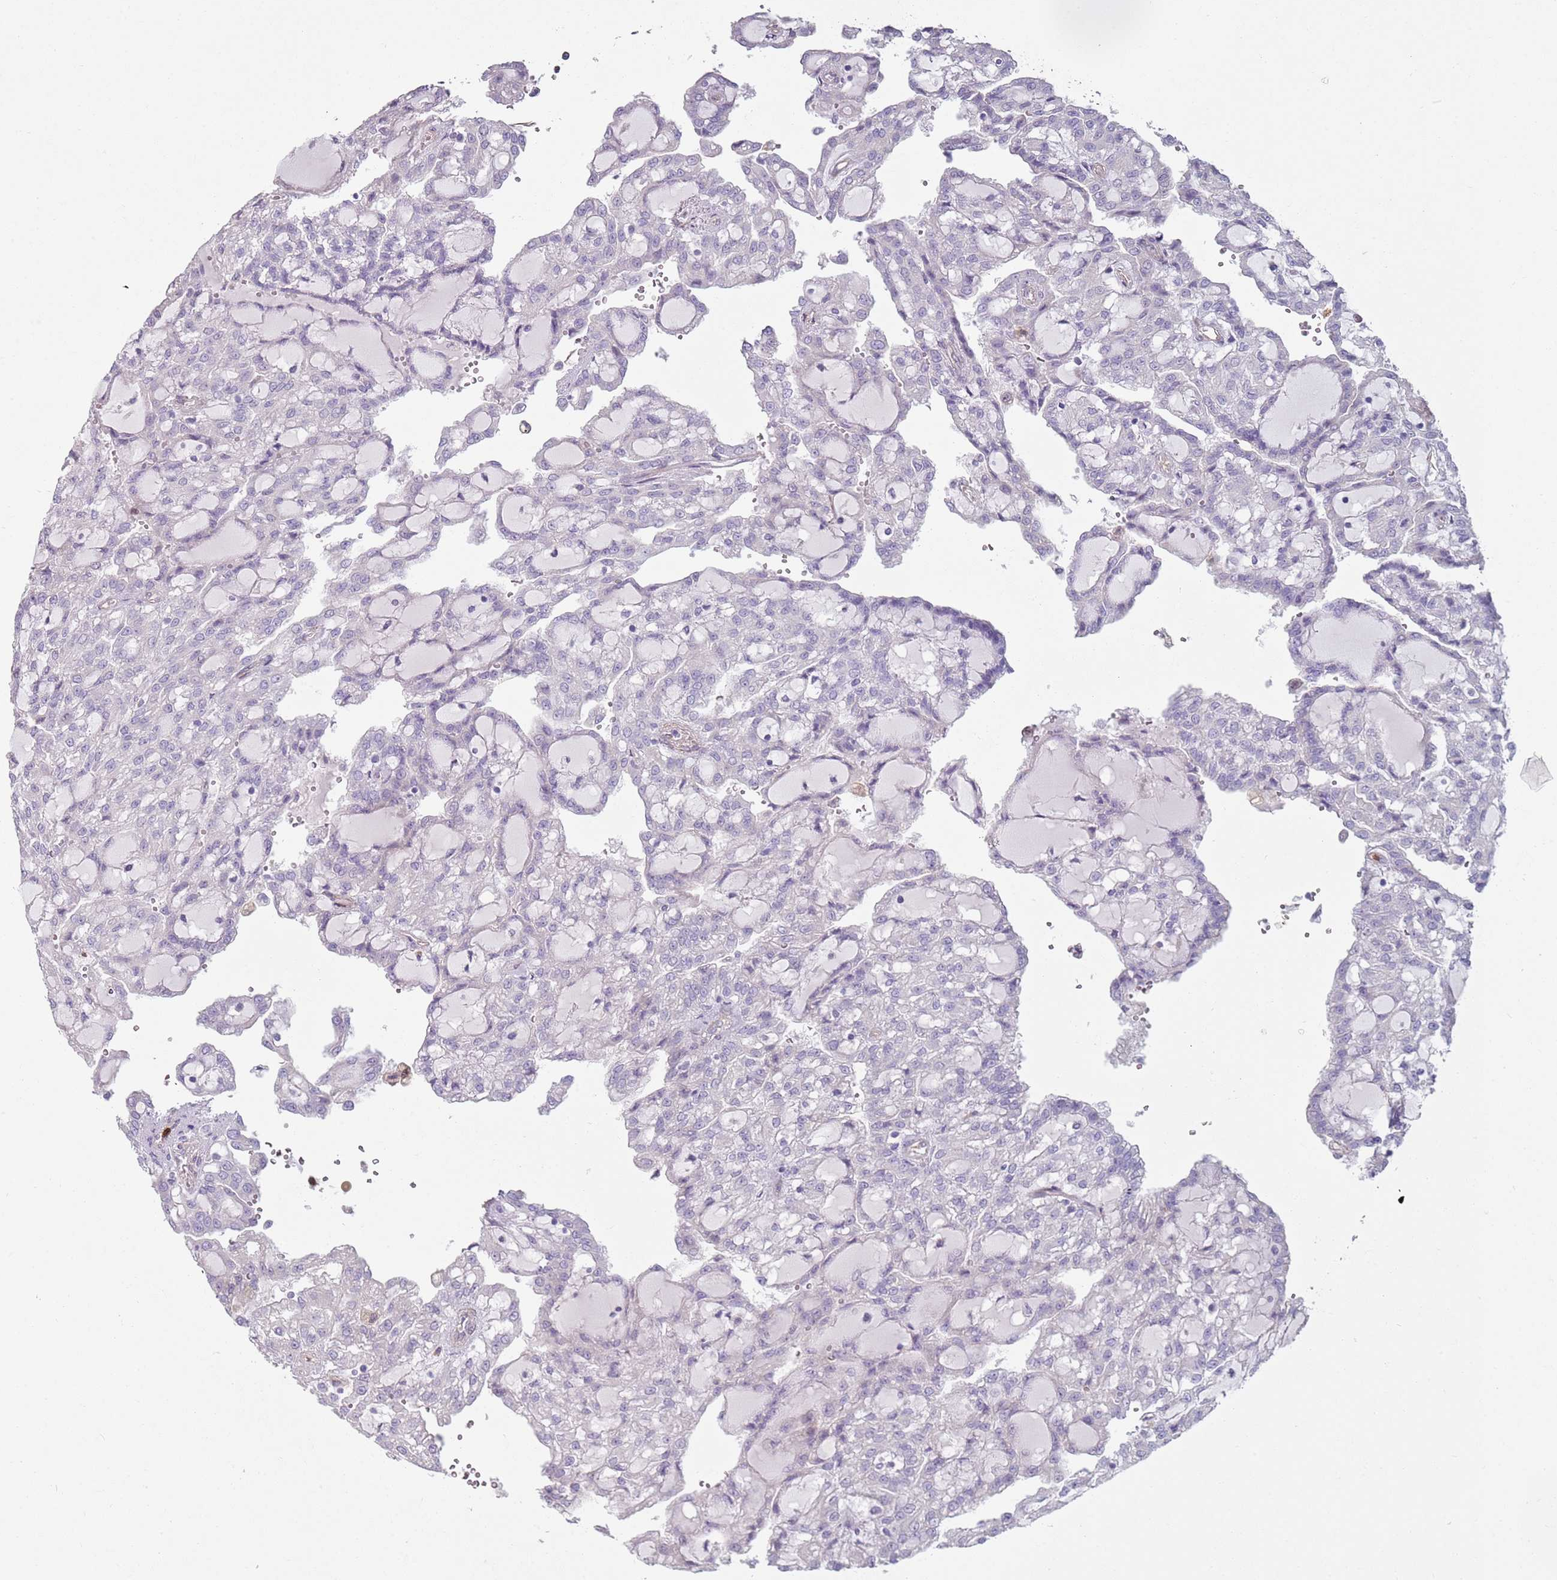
{"staining": {"intensity": "negative", "quantity": "none", "location": "none"}, "tissue": "renal cancer", "cell_type": "Tumor cells", "image_type": "cancer", "snomed": [{"axis": "morphology", "description": "Adenocarcinoma, NOS"}, {"axis": "topography", "description": "Kidney"}], "caption": "Immunohistochemistry (IHC) image of neoplastic tissue: human renal cancer stained with DAB reveals no significant protein staining in tumor cells.", "gene": "PHLPP2", "patient": {"sex": "male", "age": 63}}